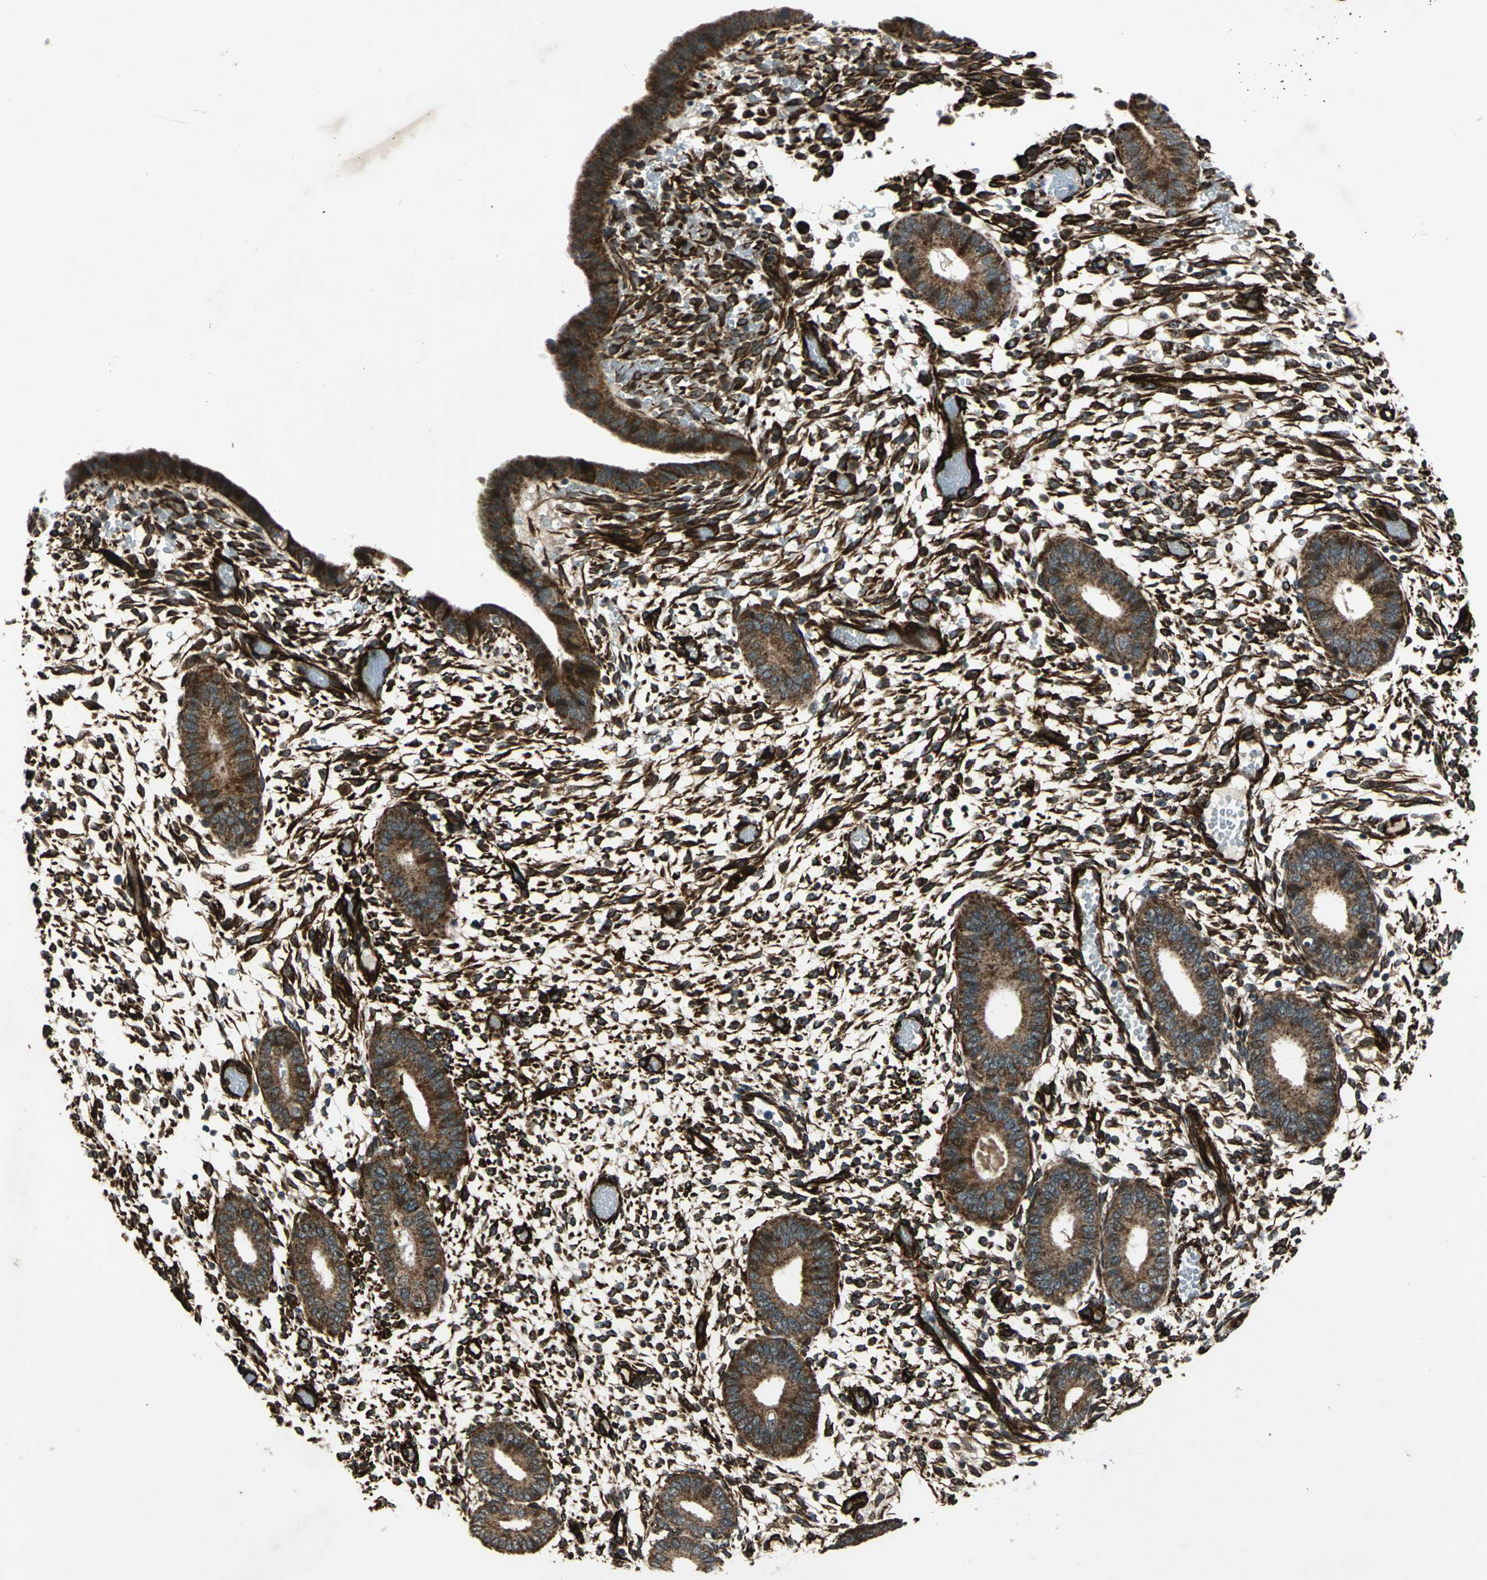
{"staining": {"intensity": "moderate", "quantity": "25%-75%", "location": "cytoplasmic/membranous,nuclear"}, "tissue": "endometrium", "cell_type": "Cells in endometrial stroma", "image_type": "normal", "snomed": [{"axis": "morphology", "description": "Normal tissue, NOS"}, {"axis": "topography", "description": "Endometrium"}], "caption": "Immunohistochemistry staining of normal endometrium, which displays medium levels of moderate cytoplasmic/membranous,nuclear expression in approximately 25%-75% of cells in endometrial stroma indicating moderate cytoplasmic/membranous,nuclear protein positivity. The staining was performed using DAB (brown) for protein detection and nuclei were counterstained in hematoxylin (blue).", "gene": "EXD2", "patient": {"sex": "female", "age": 42}}